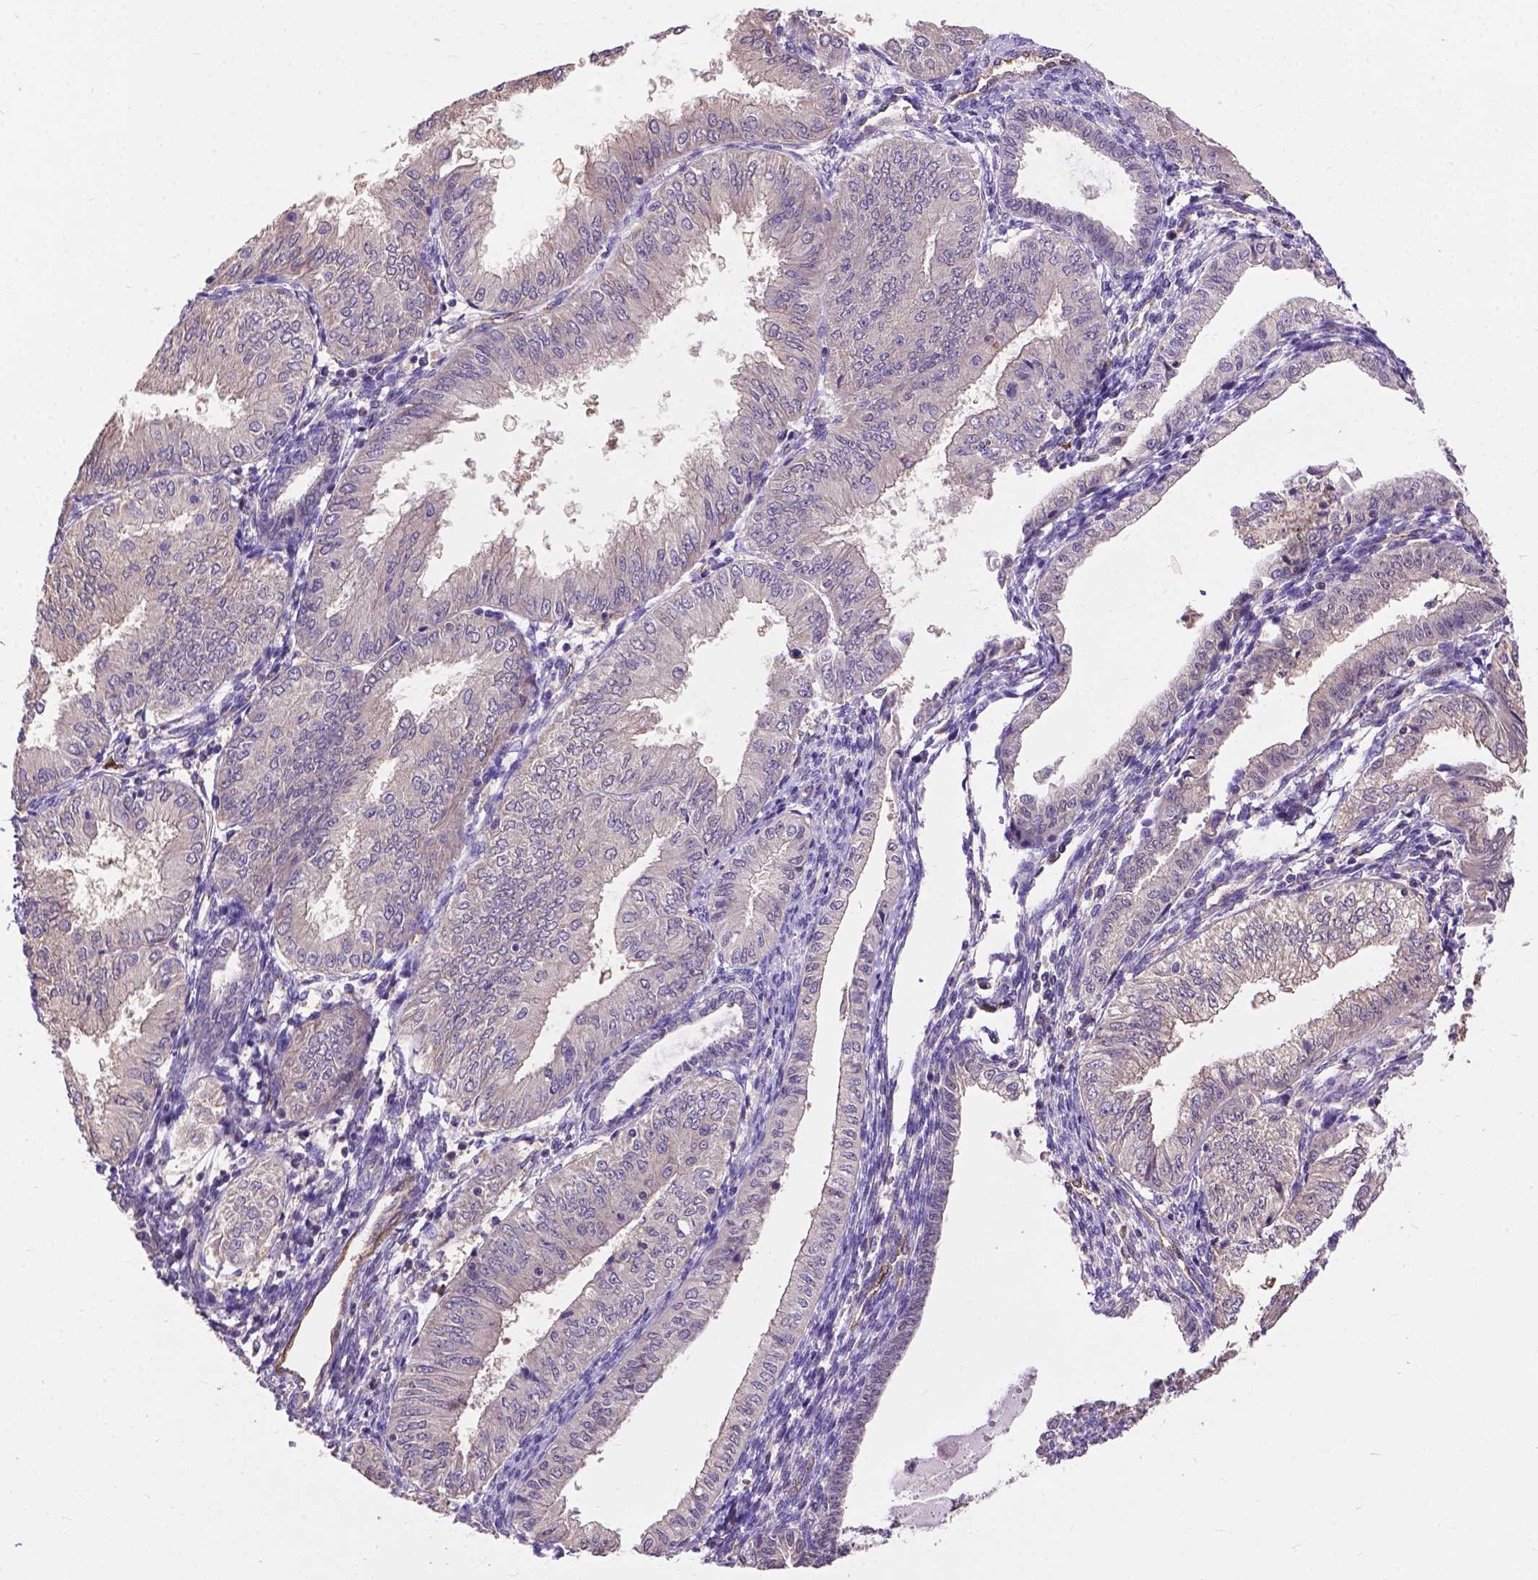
{"staining": {"intensity": "negative", "quantity": "none", "location": "none"}, "tissue": "endometrial cancer", "cell_type": "Tumor cells", "image_type": "cancer", "snomed": [{"axis": "morphology", "description": "Adenocarcinoma, NOS"}, {"axis": "topography", "description": "Endometrium"}], "caption": "A micrograph of human endometrial cancer (adenocarcinoma) is negative for staining in tumor cells.", "gene": "ZNF337", "patient": {"sex": "female", "age": 53}}